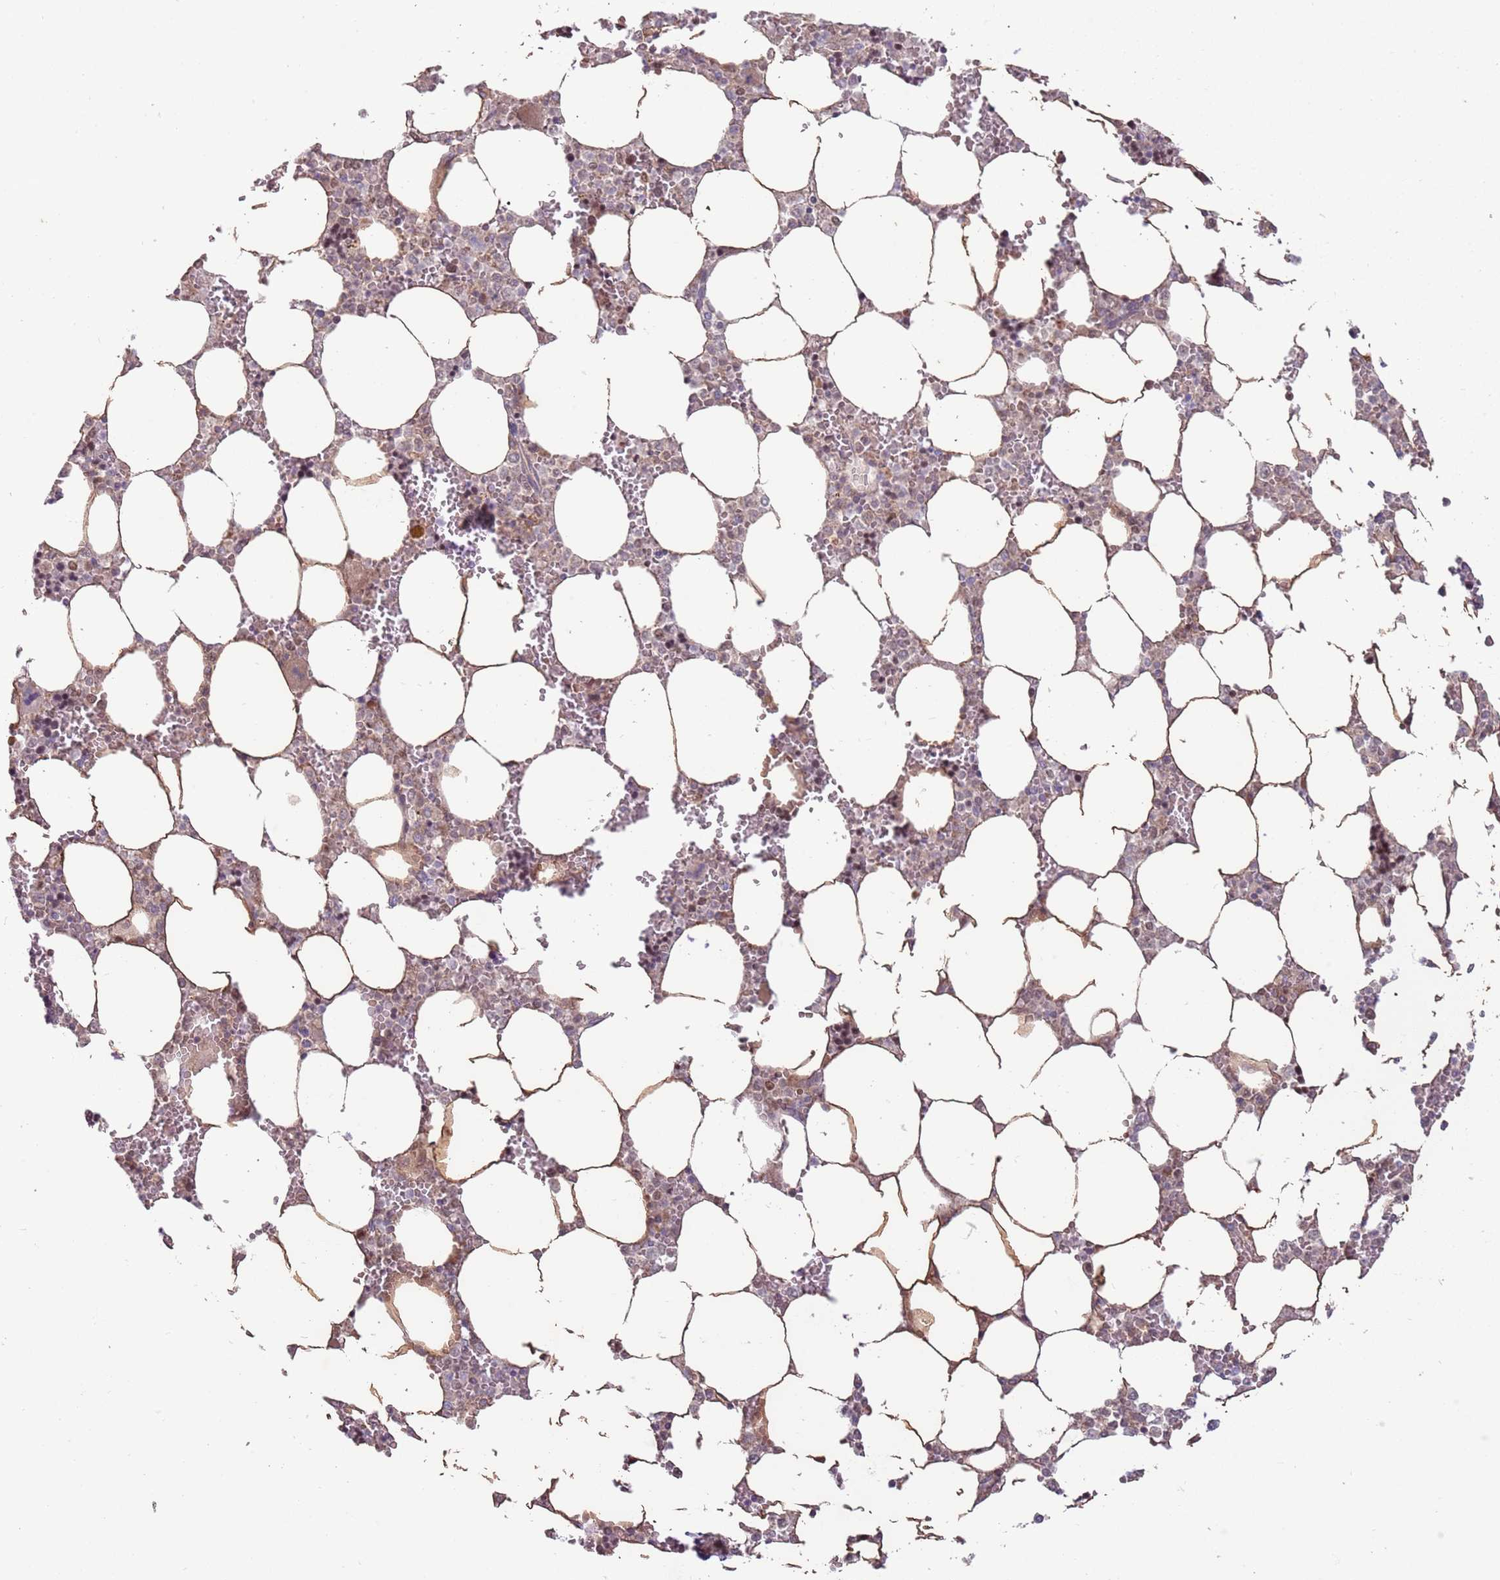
{"staining": {"intensity": "weak", "quantity": "<25%", "location": "cytoplasmic/membranous"}, "tissue": "bone marrow", "cell_type": "Hematopoietic cells", "image_type": "normal", "snomed": [{"axis": "morphology", "description": "Normal tissue, NOS"}, {"axis": "topography", "description": "Bone marrow"}], "caption": "The micrograph displays no significant staining in hematopoietic cells of bone marrow. (DAB immunohistochemistry, high magnification).", "gene": "SYS1", "patient": {"sex": "male", "age": 64}}